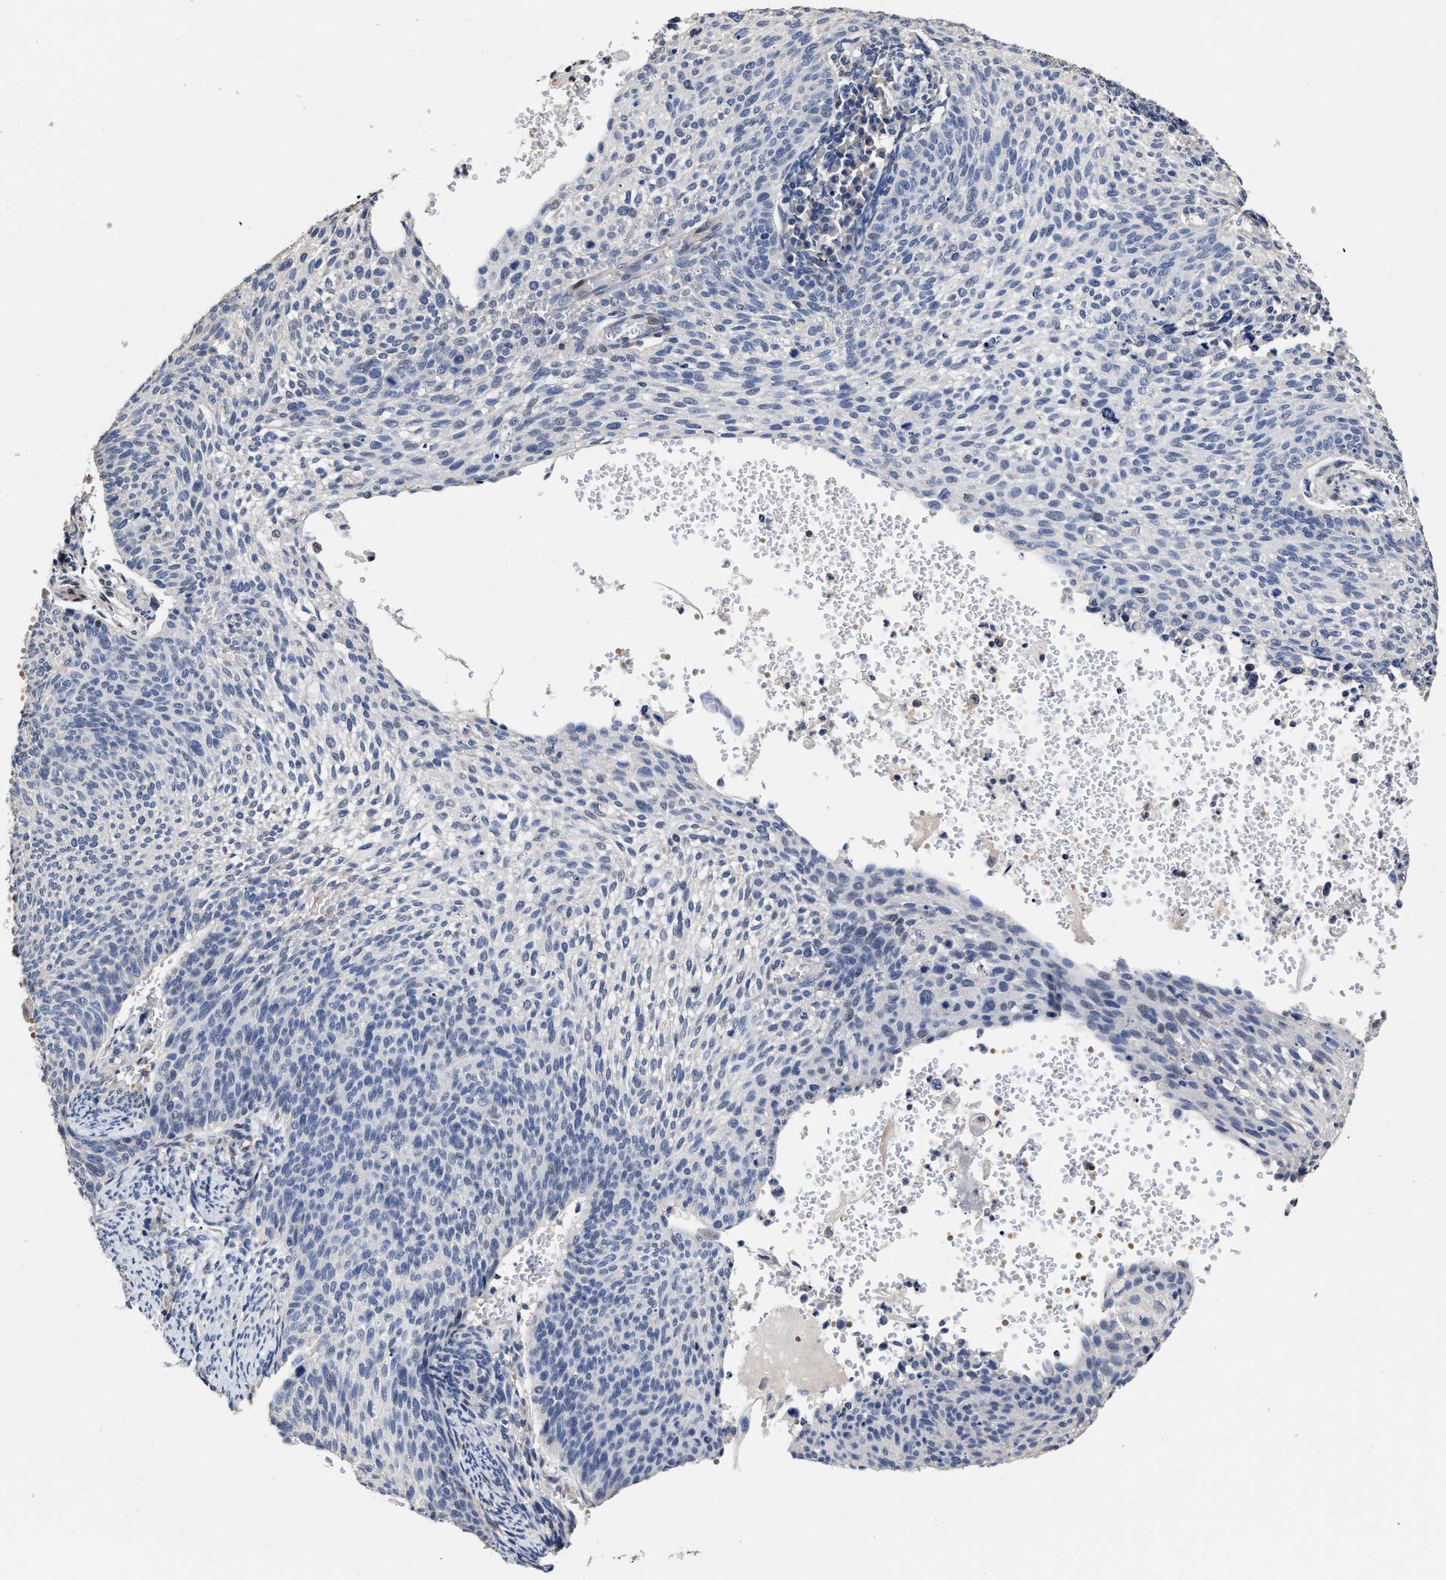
{"staining": {"intensity": "negative", "quantity": "none", "location": "none"}, "tissue": "cervical cancer", "cell_type": "Tumor cells", "image_type": "cancer", "snomed": [{"axis": "morphology", "description": "Squamous cell carcinoma, NOS"}, {"axis": "topography", "description": "Cervix"}], "caption": "DAB immunohistochemical staining of cervical cancer exhibits no significant expression in tumor cells. (Brightfield microscopy of DAB IHC at high magnification).", "gene": "ZFAT", "patient": {"sex": "female", "age": 70}}